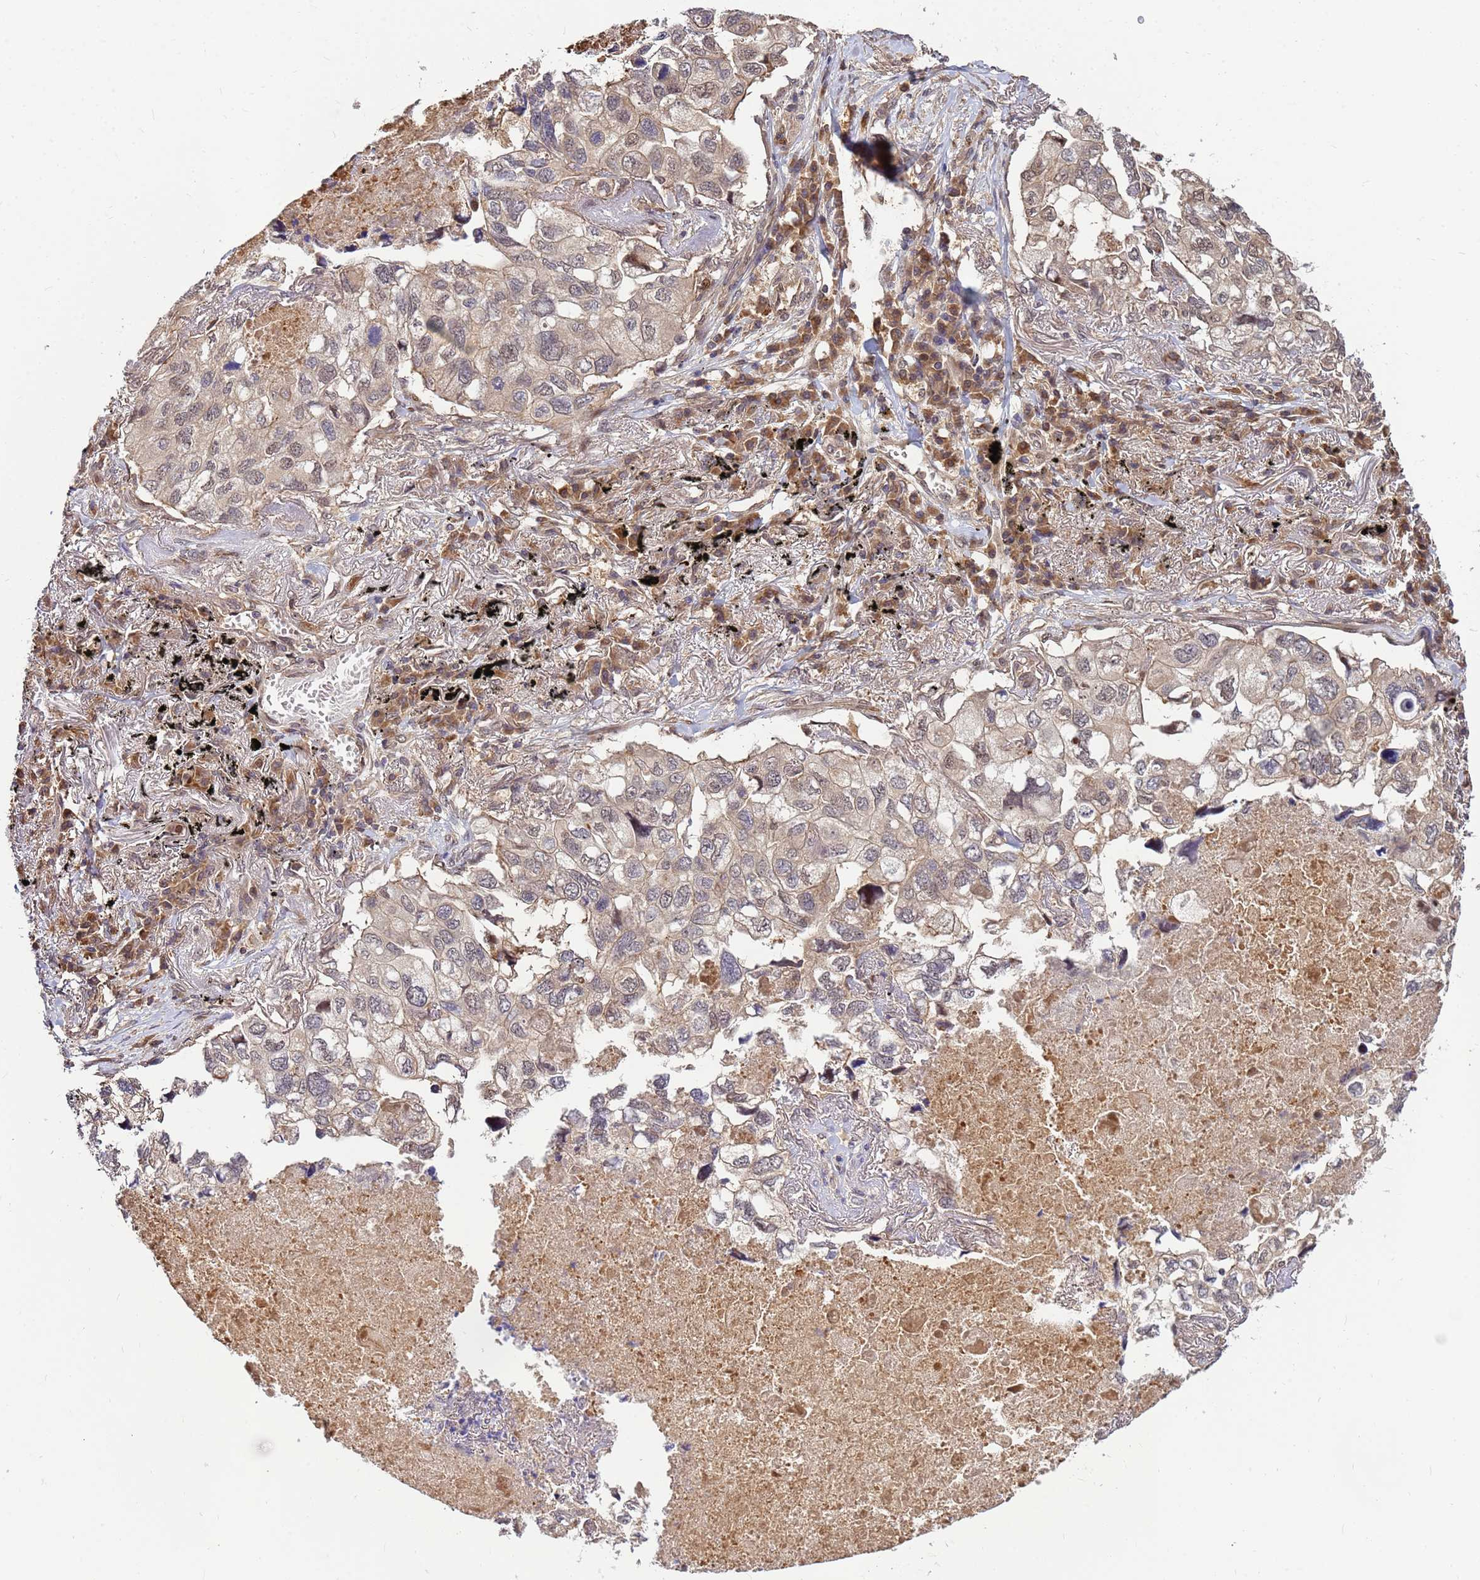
{"staining": {"intensity": "weak", "quantity": "25%-75%", "location": "cytoplasmic/membranous,nuclear"}, "tissue": "lung cancer", "cell_type": "Tumor cells", "image_type": "cancer", "snomed": [{"axis": "morphology", "description": "Adenocarcinoma, NOS"}, {"axis": "topography", "description": "Lung"}], "caption": "Human lung cancer (adenocarcinoma) stained for a protein (brown) demonstrates weak cytoplasmic/membranous and nuclear positive expression in about 25%-75% of tumor cells.", "gene": "DUS4L", "patient": {"sex": "male", "age": 65}}